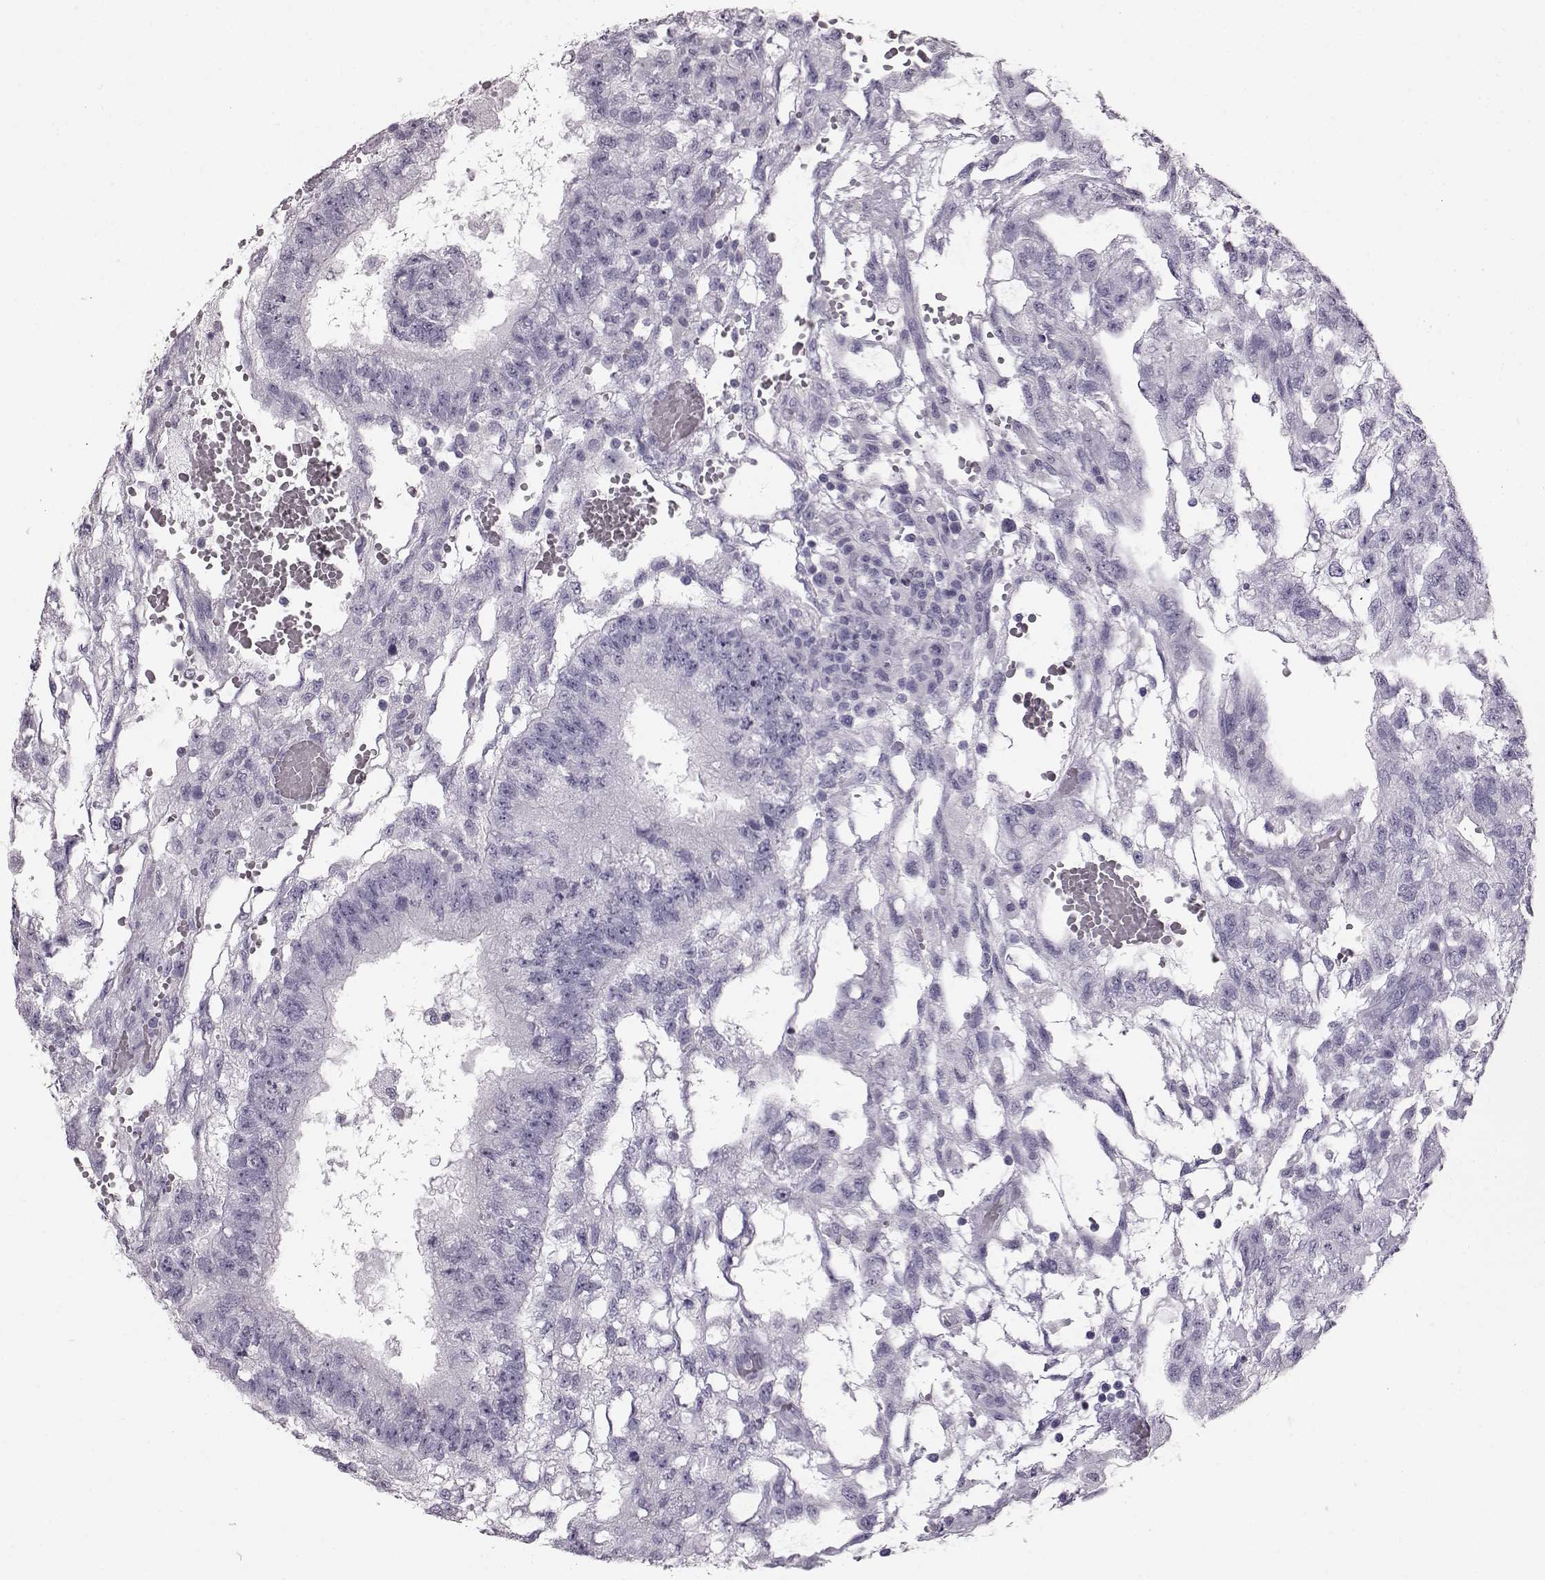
{"staining": {"intensity": "negative", "quantity": "none", "location": "none"}, "tissue": "testis cancer", "cell_type": "Tumor cells", "image_type": "cancer", "snomed": [{"axis": "morphology", "description": "Carcinoma, Embryonal, NOS"}, {"axis": "topography", "description": "Testis"}], "caption": "Tumor cells are negative for brown protein staining in testis cancer.", "gene": "TCHHL1", "patient": {"sex": "male", "age": 32}}